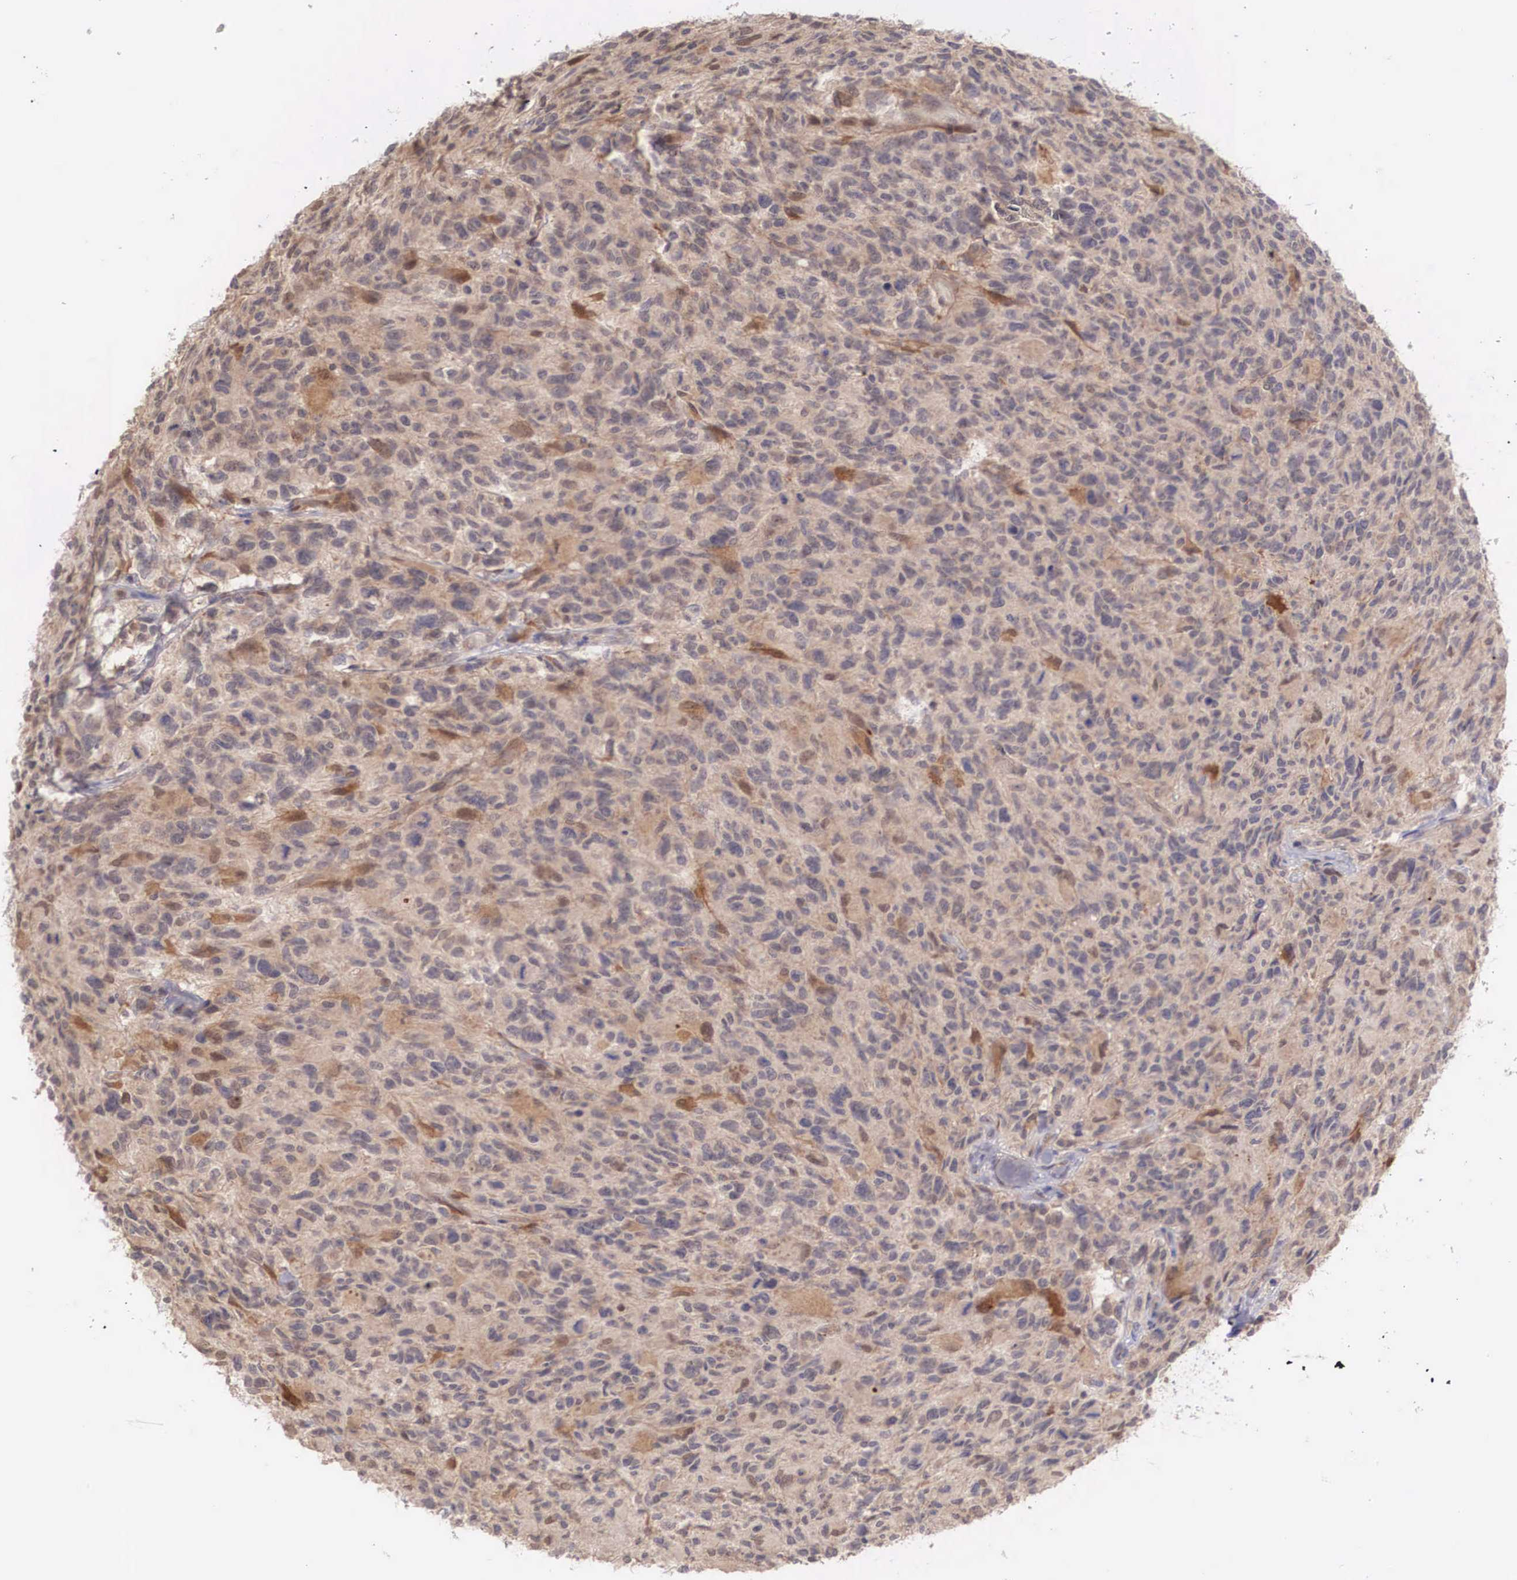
{"staining": {"intensity": "moderate", "quantity": ">75%", "location": "cytoplasmic/membranous,nuclear"}, "tissue": "glioma", "cell_type": "Tumor cells", "image_type": "cancer", "snomed": [{"axis": "morphology", "description": "Glioma, malignant, High grade"}, {"axis": "topography", "description": "Brain"}], "caption": "DAB (3,3'-diaminobenzidine) immunohistochemical staining of human malignant glioma (high-grade) reveals moderate cytoplasmic/membranous and nuclear protein expression in approximately >75% of tumor cells.", "gene": "DNAJB7", "patient": {"sex": "male", "age": 69}}